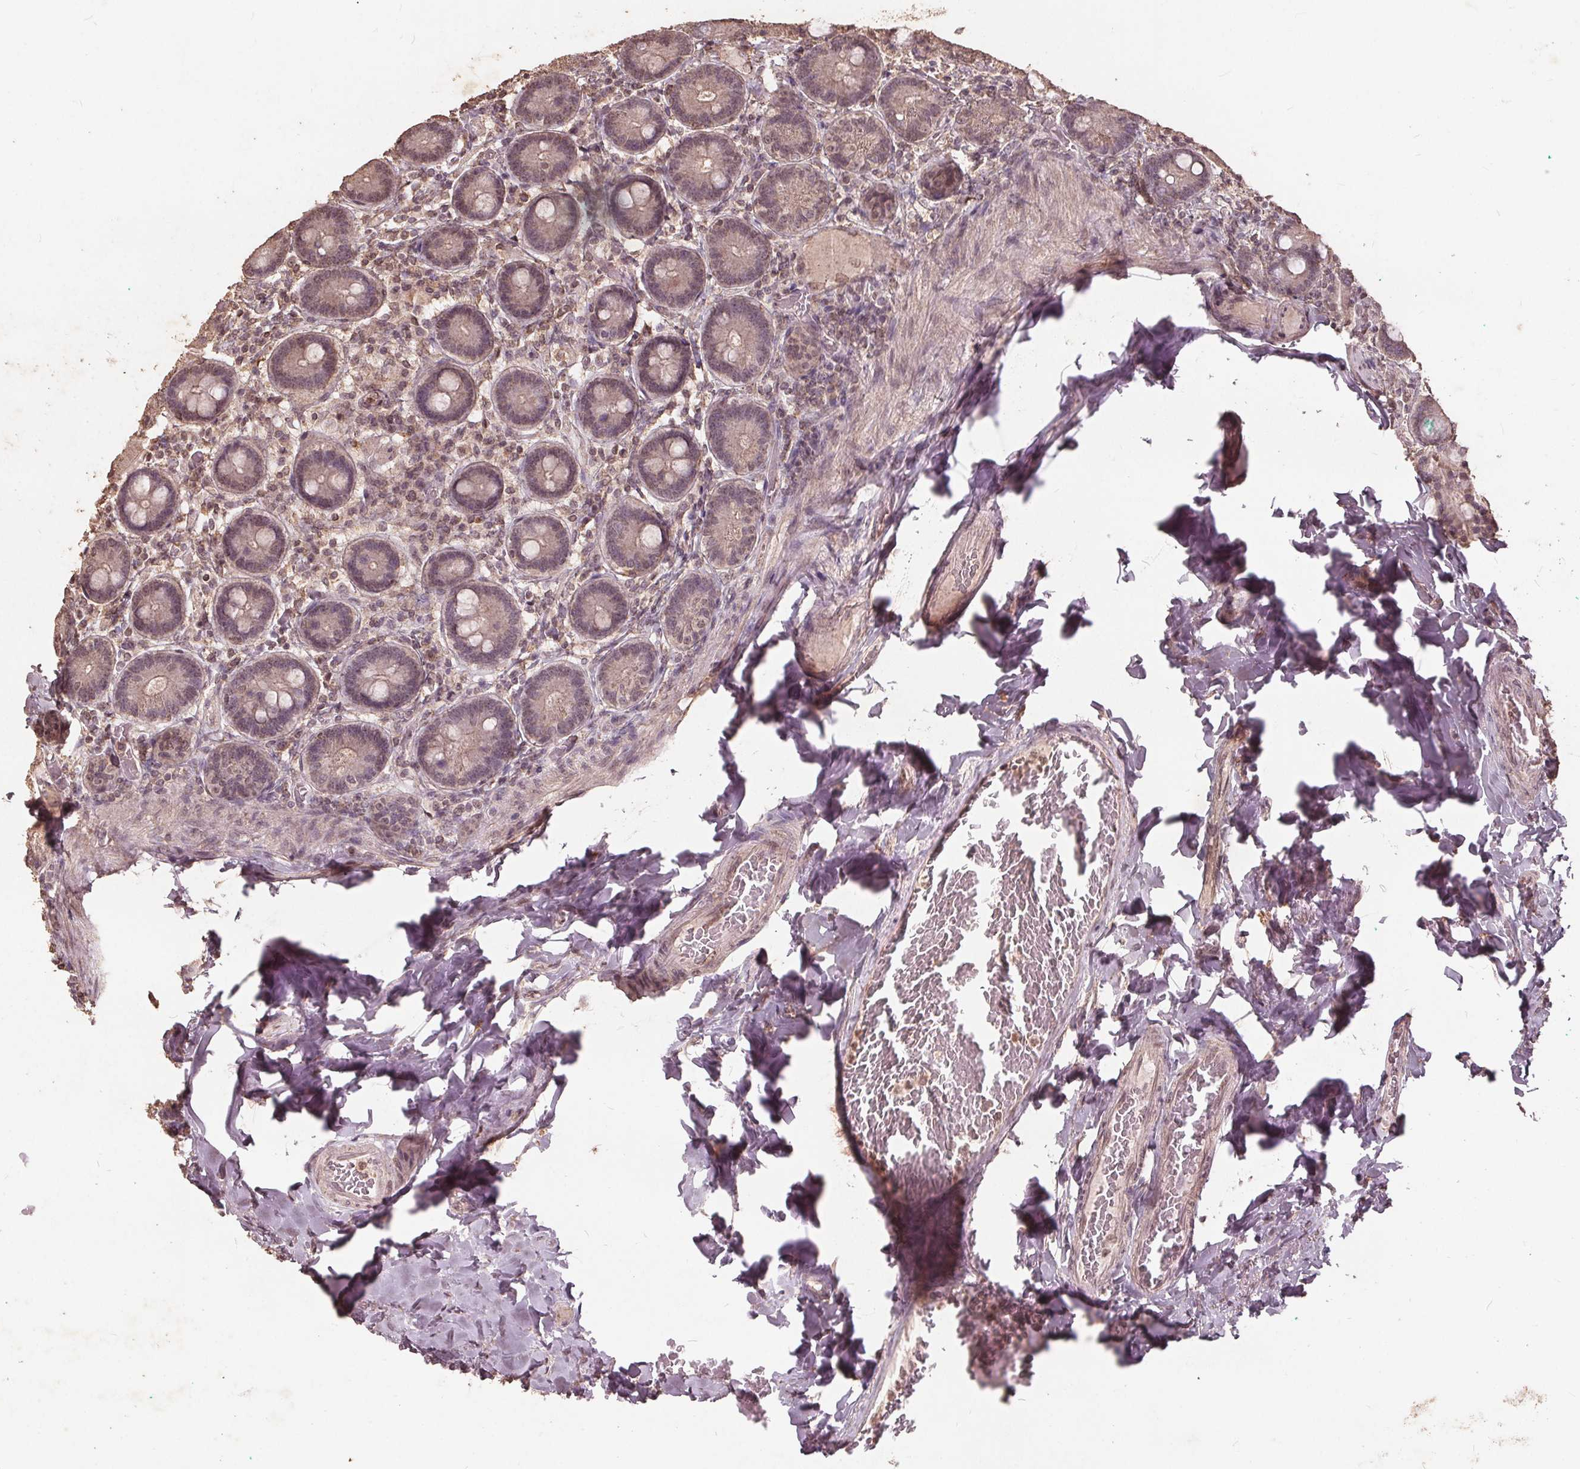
{"staining": {"intensity": "weak", "quantity": "<25%", "location": "nuclear"}, "tissue": "duodenum", "cell_type": "Glandular cells", "image_type": "normal", "snomed": [{"axis": "morphology", "description": "Normal tissue, NOS"}, {"axis": "topography", "description": "Duodenum"}], "caption": "The photomicrograph shows no staining of glandular cells in unremarkable duodenum. (Stains: DAB immunohistochemistry (IHC) with hematoxylin counter stain, Microscopy: brightfield microscopy at high magnification).", "gene": "DSG3", "patient": {"sex": "female", "age": 62}}